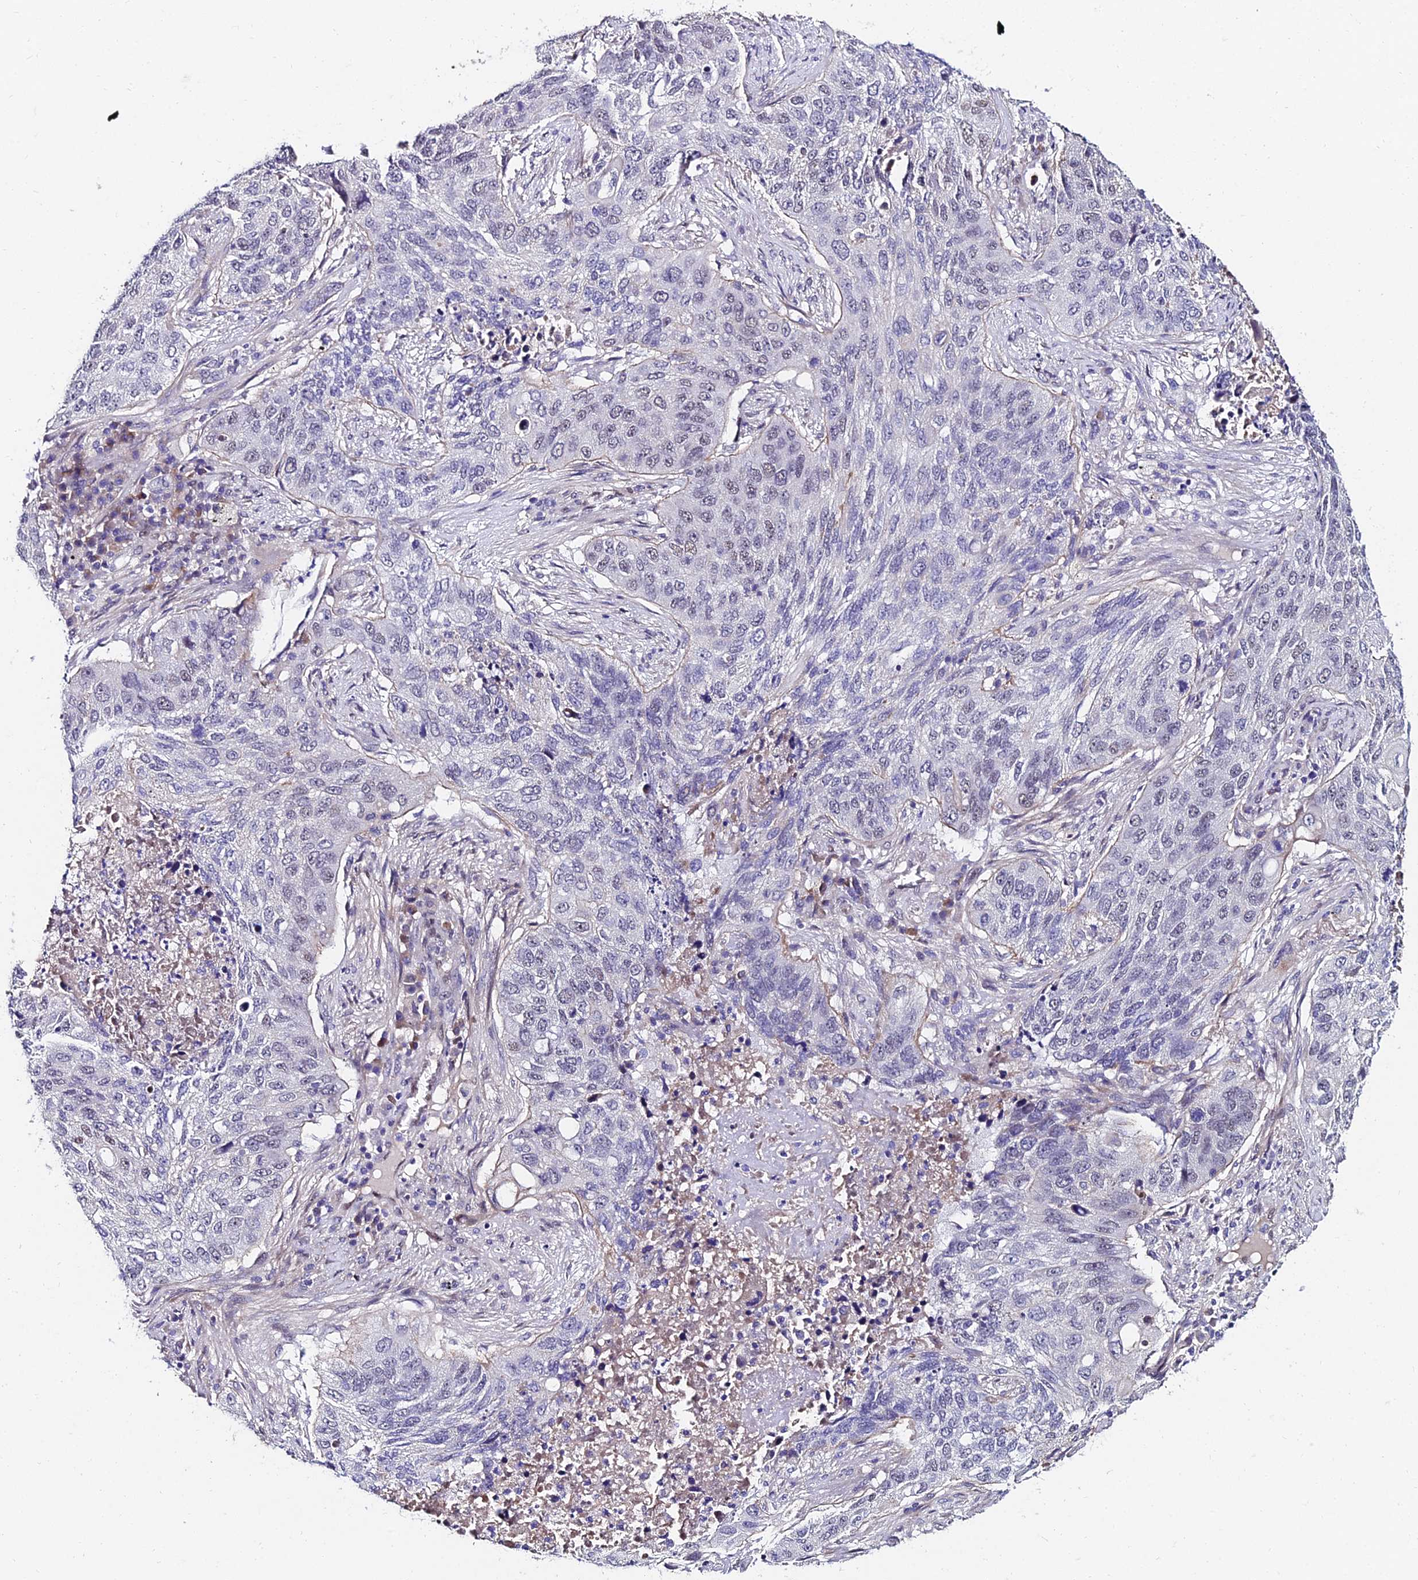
{"staining": {"intensity": "negative", "quantity": "none", "location": "none"}, "tissue": "lung cancer", "cell_type": "Tumor cells", "image_type": "cancer", "snomed": [{"axis": "morphology", "description": "Squamous cell carcinoma, NOS"}, {"axis": "topography", "description": "Lung"}], "caption": "IHC micrograph of lung cancer (squamous cell carcinoma) stained for a protein (brown), which shows no staining in tumor cells.", "gene": "TRIM24", "patient": {"sex": "female", "age": 63}}